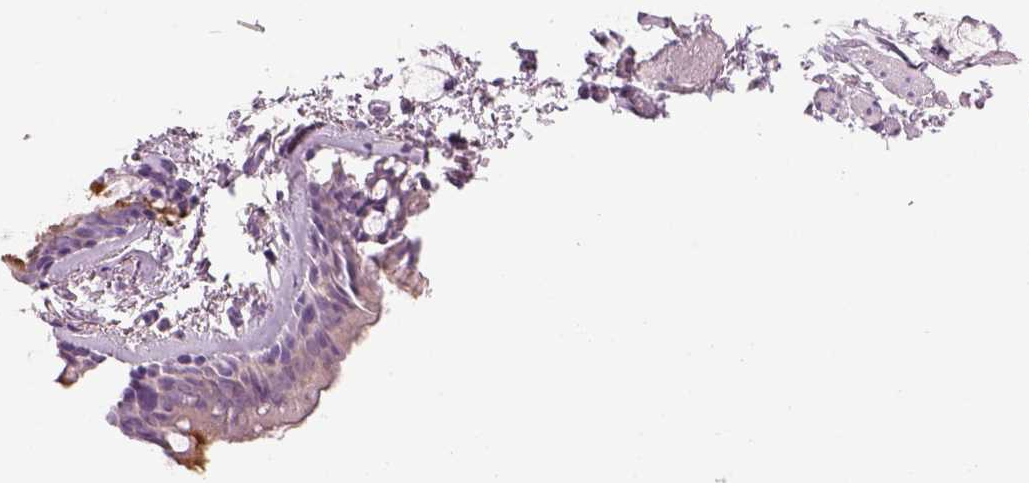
{"staining": {"intensity": "negative", "quantity": "none", "location": "none"}, "tissue": "adipose tissue", "cell_type": "Adipocytes", "image_type": "normal", "snomed": [{"axis": "morphology", "description": "Normal tissue, NOS"}, {"axis": "topography", "description": "Cartilage tissue"}, {"axis": "topography", "description": "Bronchus"}], "caption": "This is a photomicrograph of immunohistochemistry staining of benign adipose tissue, which shows no expression in adipocytes.", "gene": "MDH1B", "patient": {"sex": "female", "age": 79}}